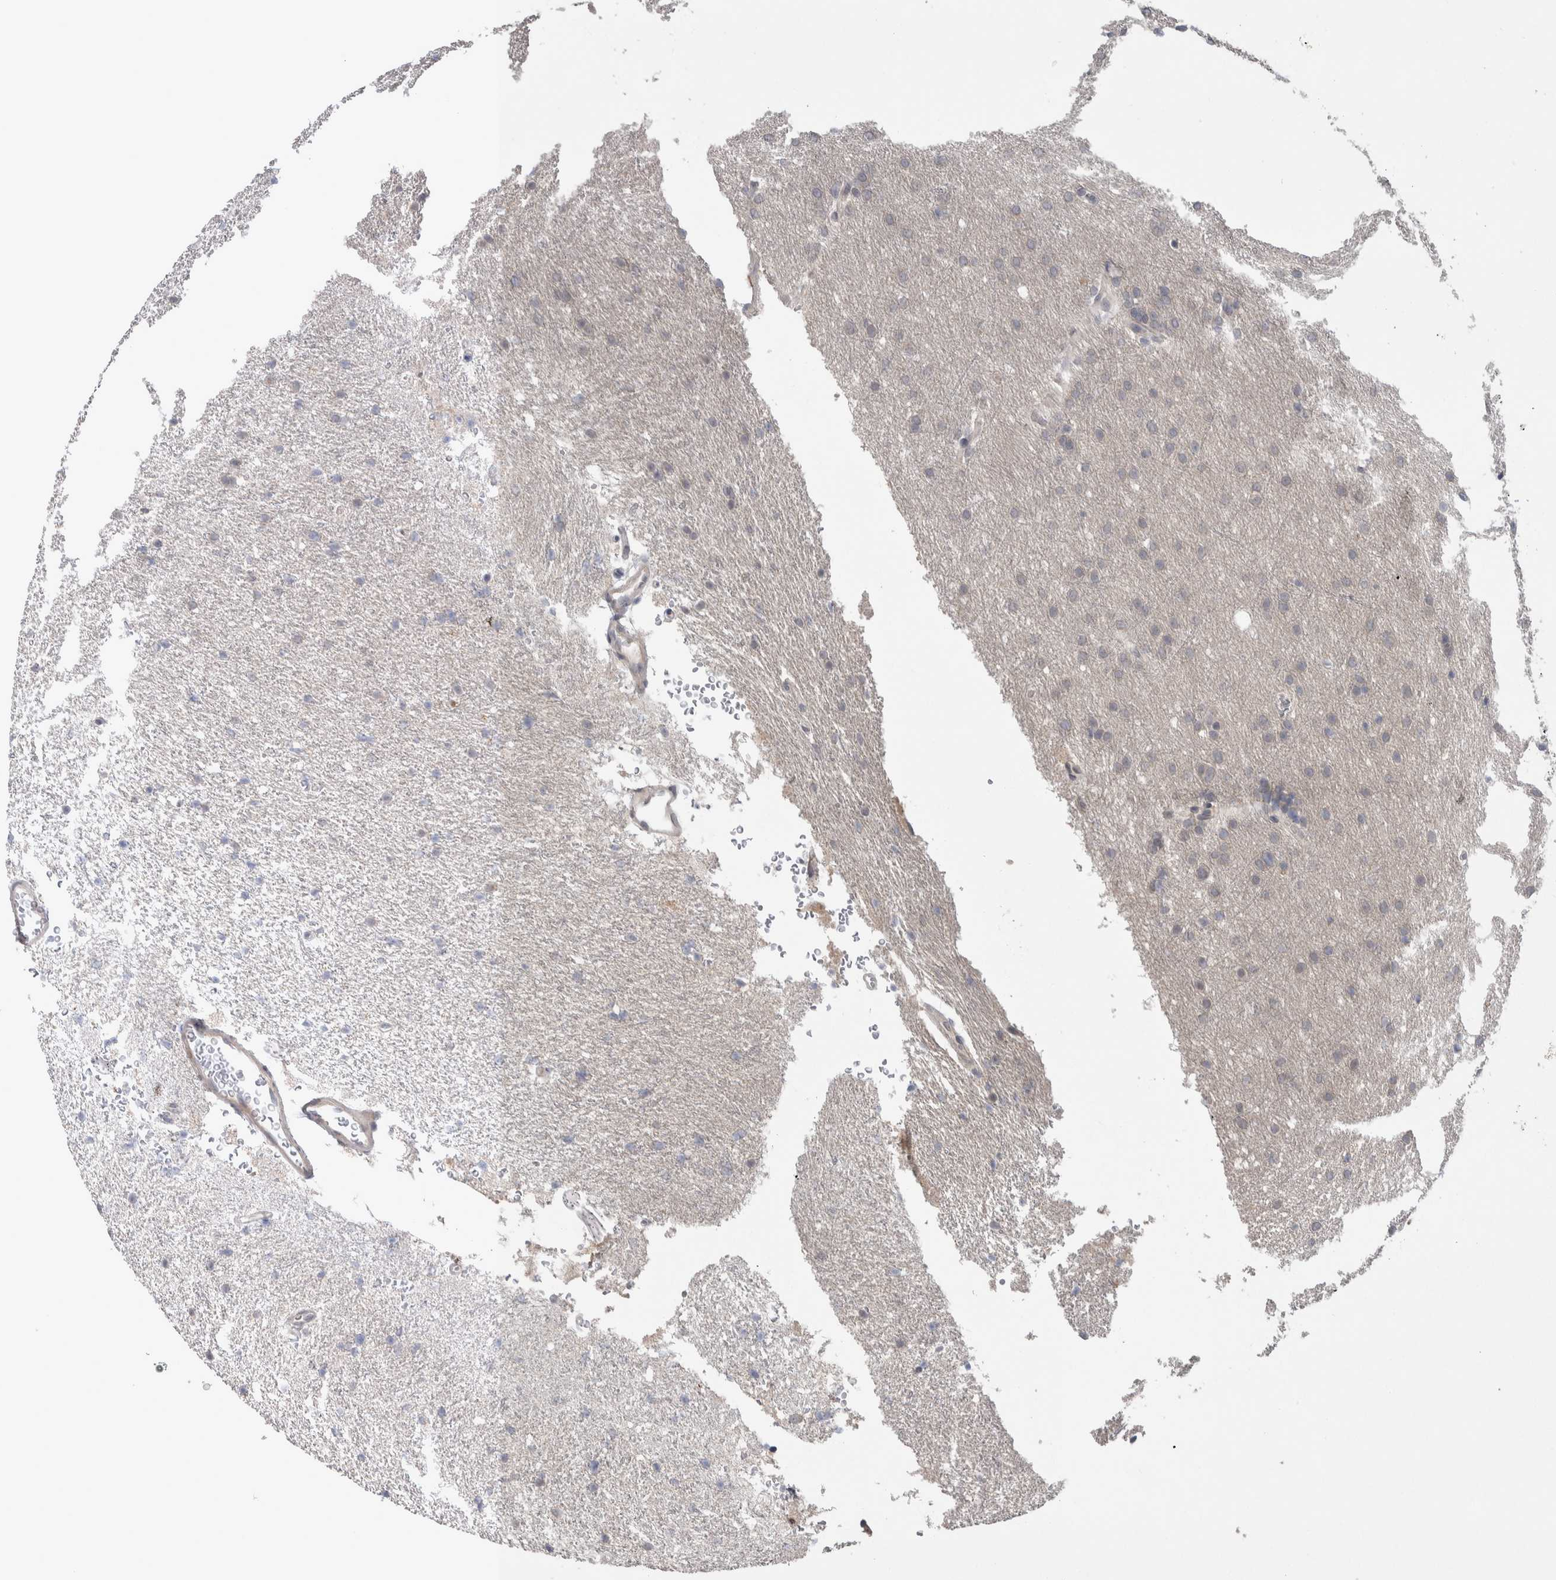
{"staining": {"intensity": "negative", "quantity": "none", "location": "none"}, "tissue": "glioma", "cell_type": "Tumor cells", "image_type": "cancer", "snomed": [{"axis": "morphology", "description": "Glioma, malignant, Low grade"}, {"axis": "topography", "description": "Brain"}], "caption": "High magnification brightfield microscopy of malignant glioma (low-grade) stained with DAB (brown) and counterstained with hematoxylin (blue): tumor cells show no significant staining.", "gene": "CUL2", "patient": {"sex": "female", "age": 37}}